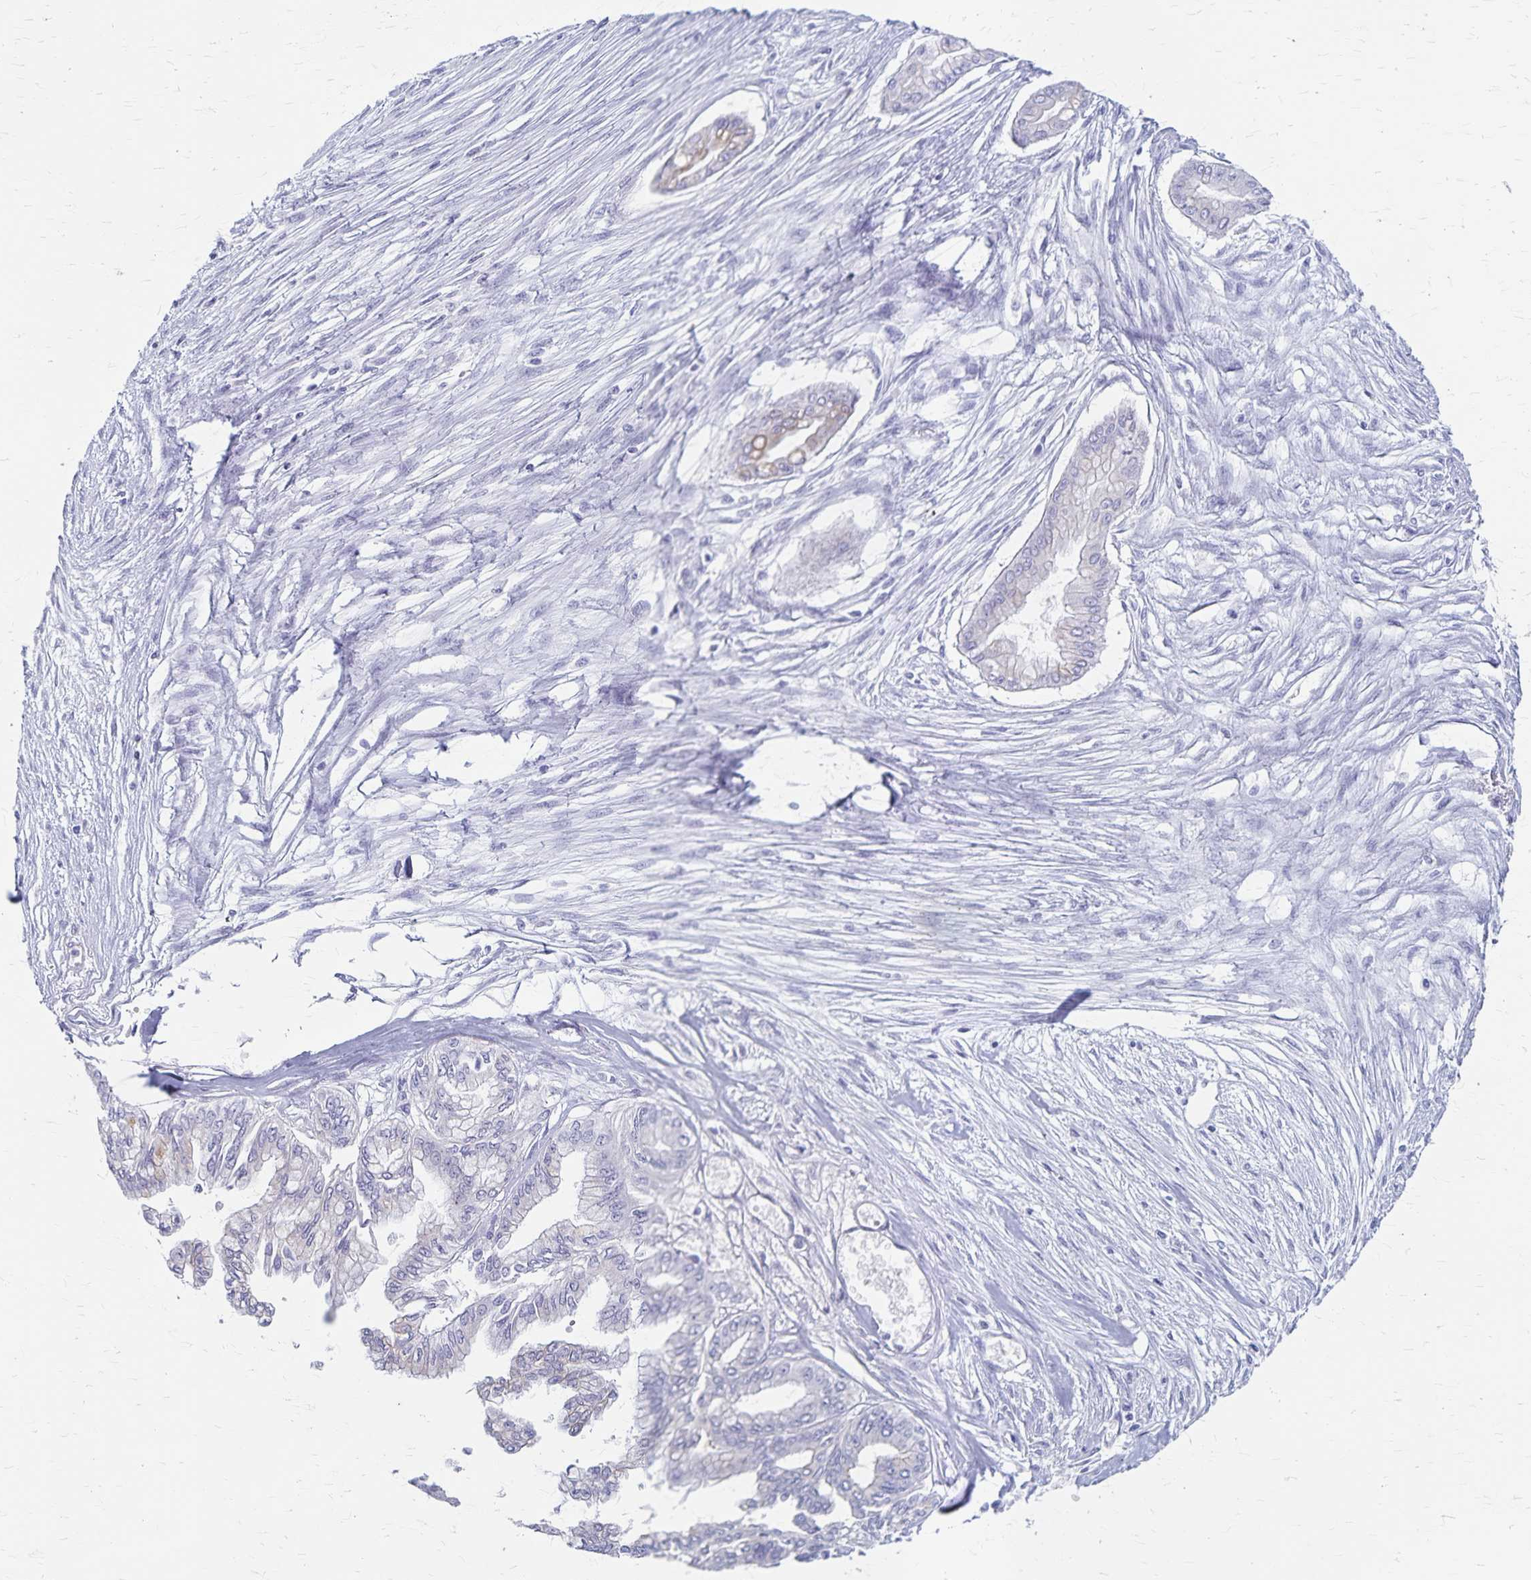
{"staining": {"intensity": "negative", "quantity": "none", "location": "none"}, "tissue": "pancreatic cancer", "cell_type": "Tumor cells", "image_type": "cancer", "snomed": [{"axis": "morphology", "description": "Adenocarcinoma, NOS"}, {"axis": "topography", "description": "Pancreas"}], "caption": "Adenocarcinoma (pancreatic) was stained to show a protein in brown. There is no significant positivity in tumor cells.", "gene": "GPBAR1", "patient": {"sex": "female", "age": 68}}